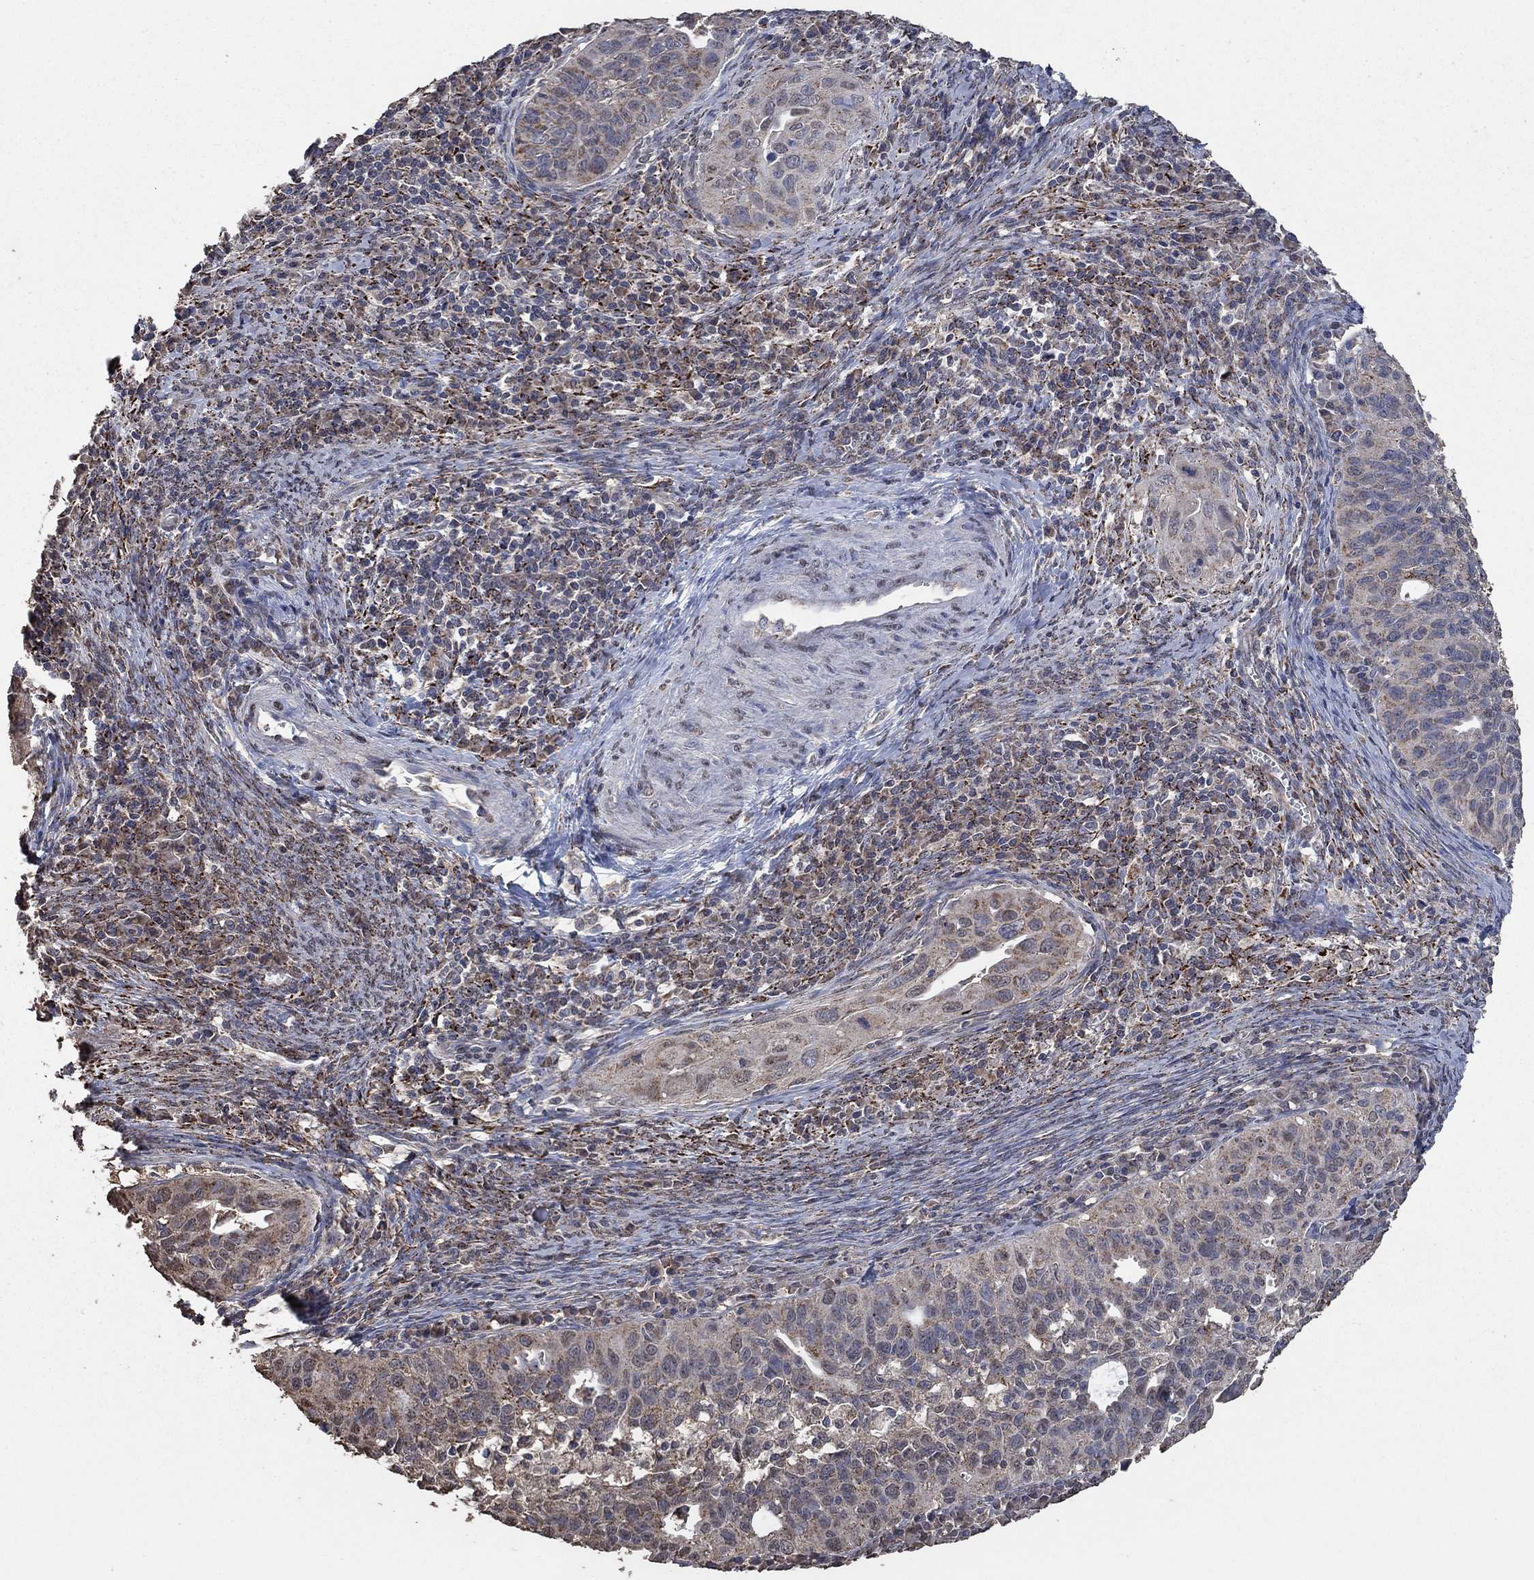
{"staining": {"intensity": "moderate", "quantity": "<25%", "location": "cytoplasmic/membranous"}, "tissue": "cervical cancer", "cell_type": "Tumor cells", "image_type": "cancer", "snomed": [{"axis": "morphology", "description": "Squamous cell carcinoma, NOS"}, {"axis": "topography", "description": "Cervix"}], "caption": "This micrograph exhibits immunohistochemistry staining of human squamous cell carcinoma (cervical), with low moderate cytoplasmic/membranous positivity in approximately <25% of tumor cells.", "gene": "MRPS24", "patient": {"sex": "female", "age": 26}}